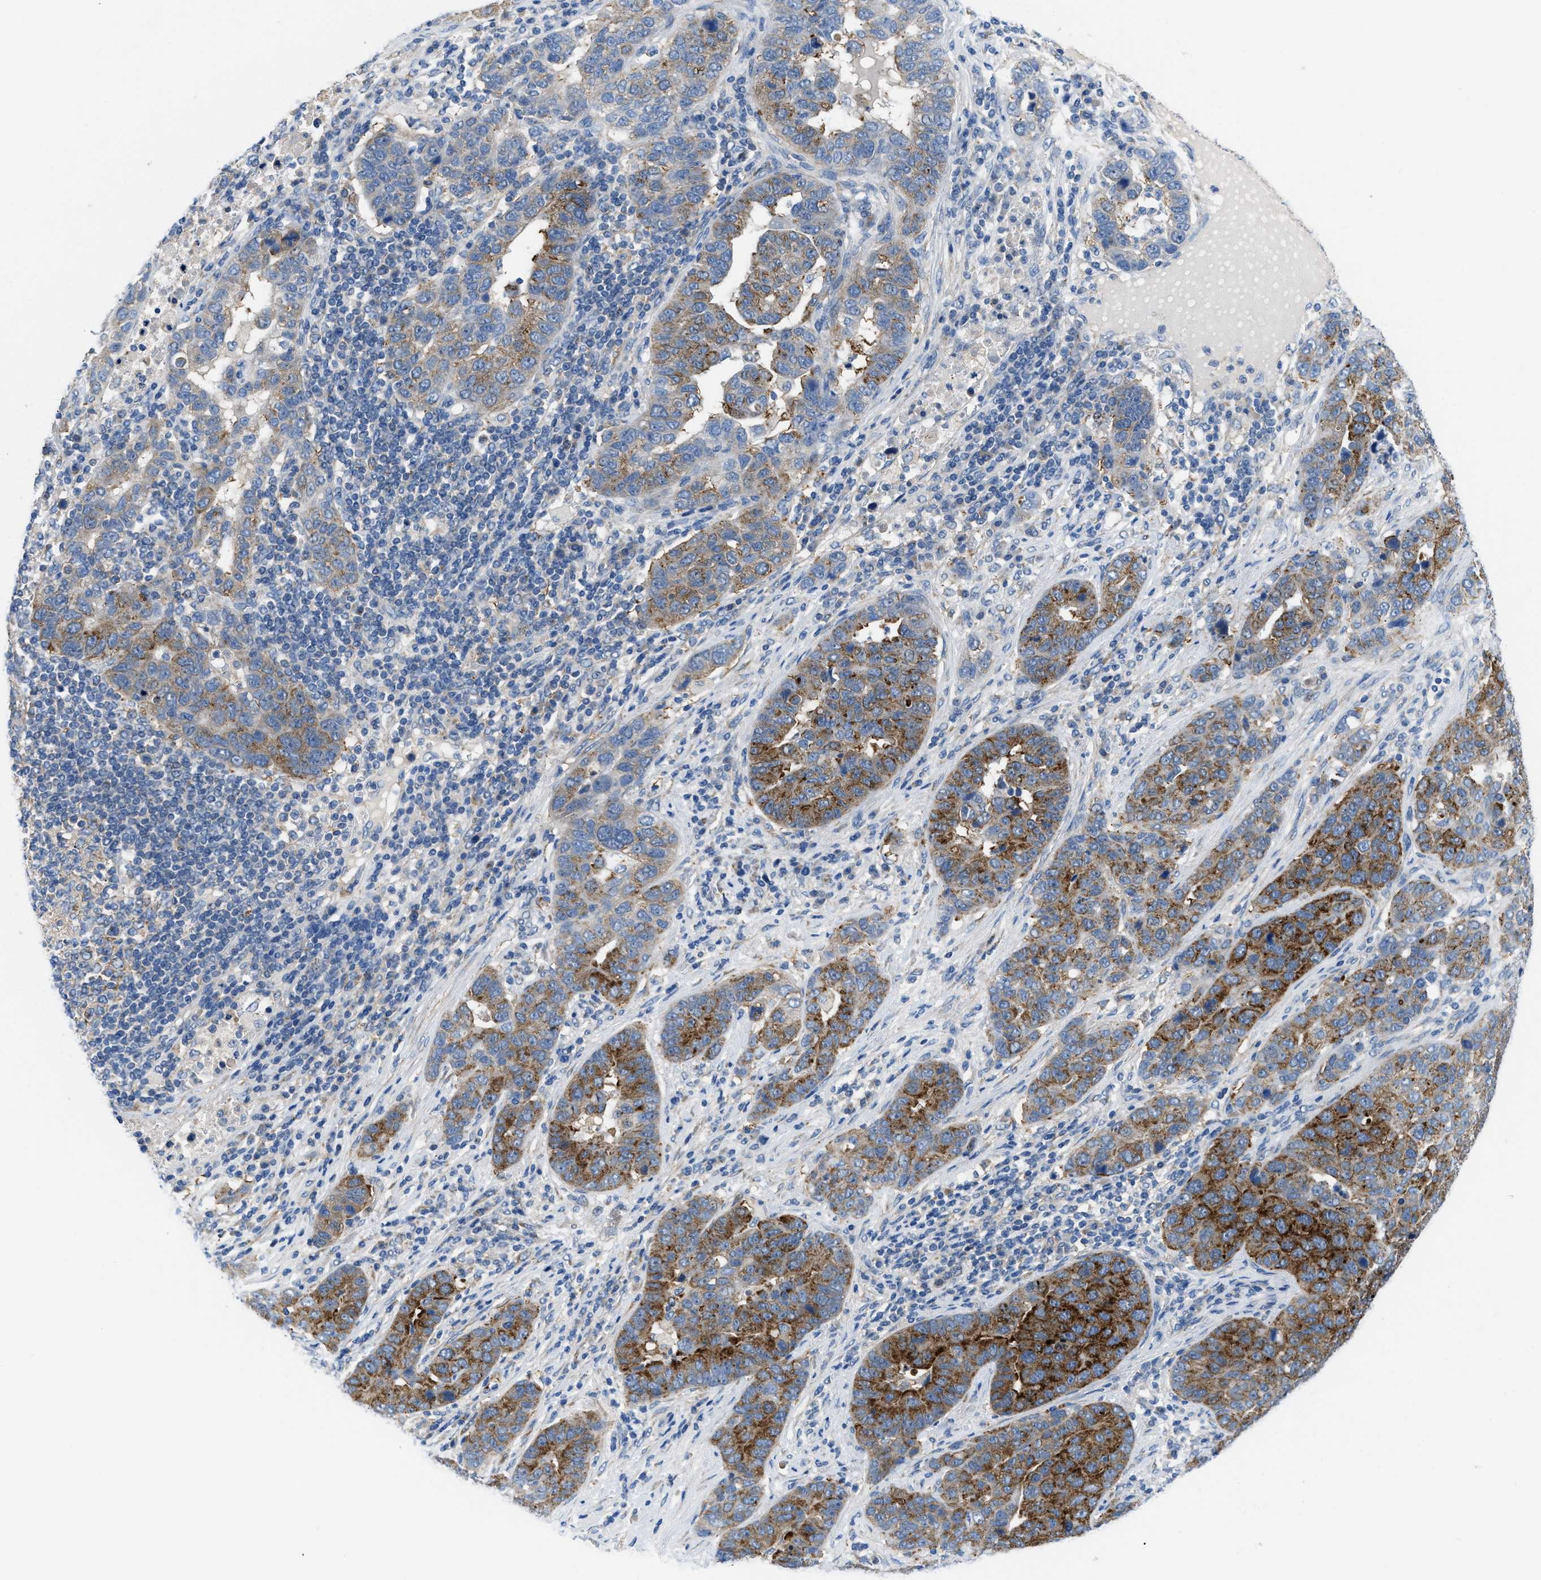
{"staining": {"intensity": "strong", "quantity": ">75%", "location": "cytoplasmic/membranous"}, "tissue": "pancreatic cancer", "cell_type": "Tumor cells", "image_type": "cancer", "snomed": [{"axis": "morphology", "description": "Adenocarcinoma, NOS"}, {"axis": "topography", "description": "Pancreas"}], "caption": "Pancreatic adenocarcinoma stained for a protein shows strong cytoplasmic/membranous positivity in tumor cells. (DAB (3,3'-diaminobenzidine) IHC, brown staining for protein, blue staining for nuclei).", "gene": "BNC2", "patient": {"sex": "female", "age": 61}}